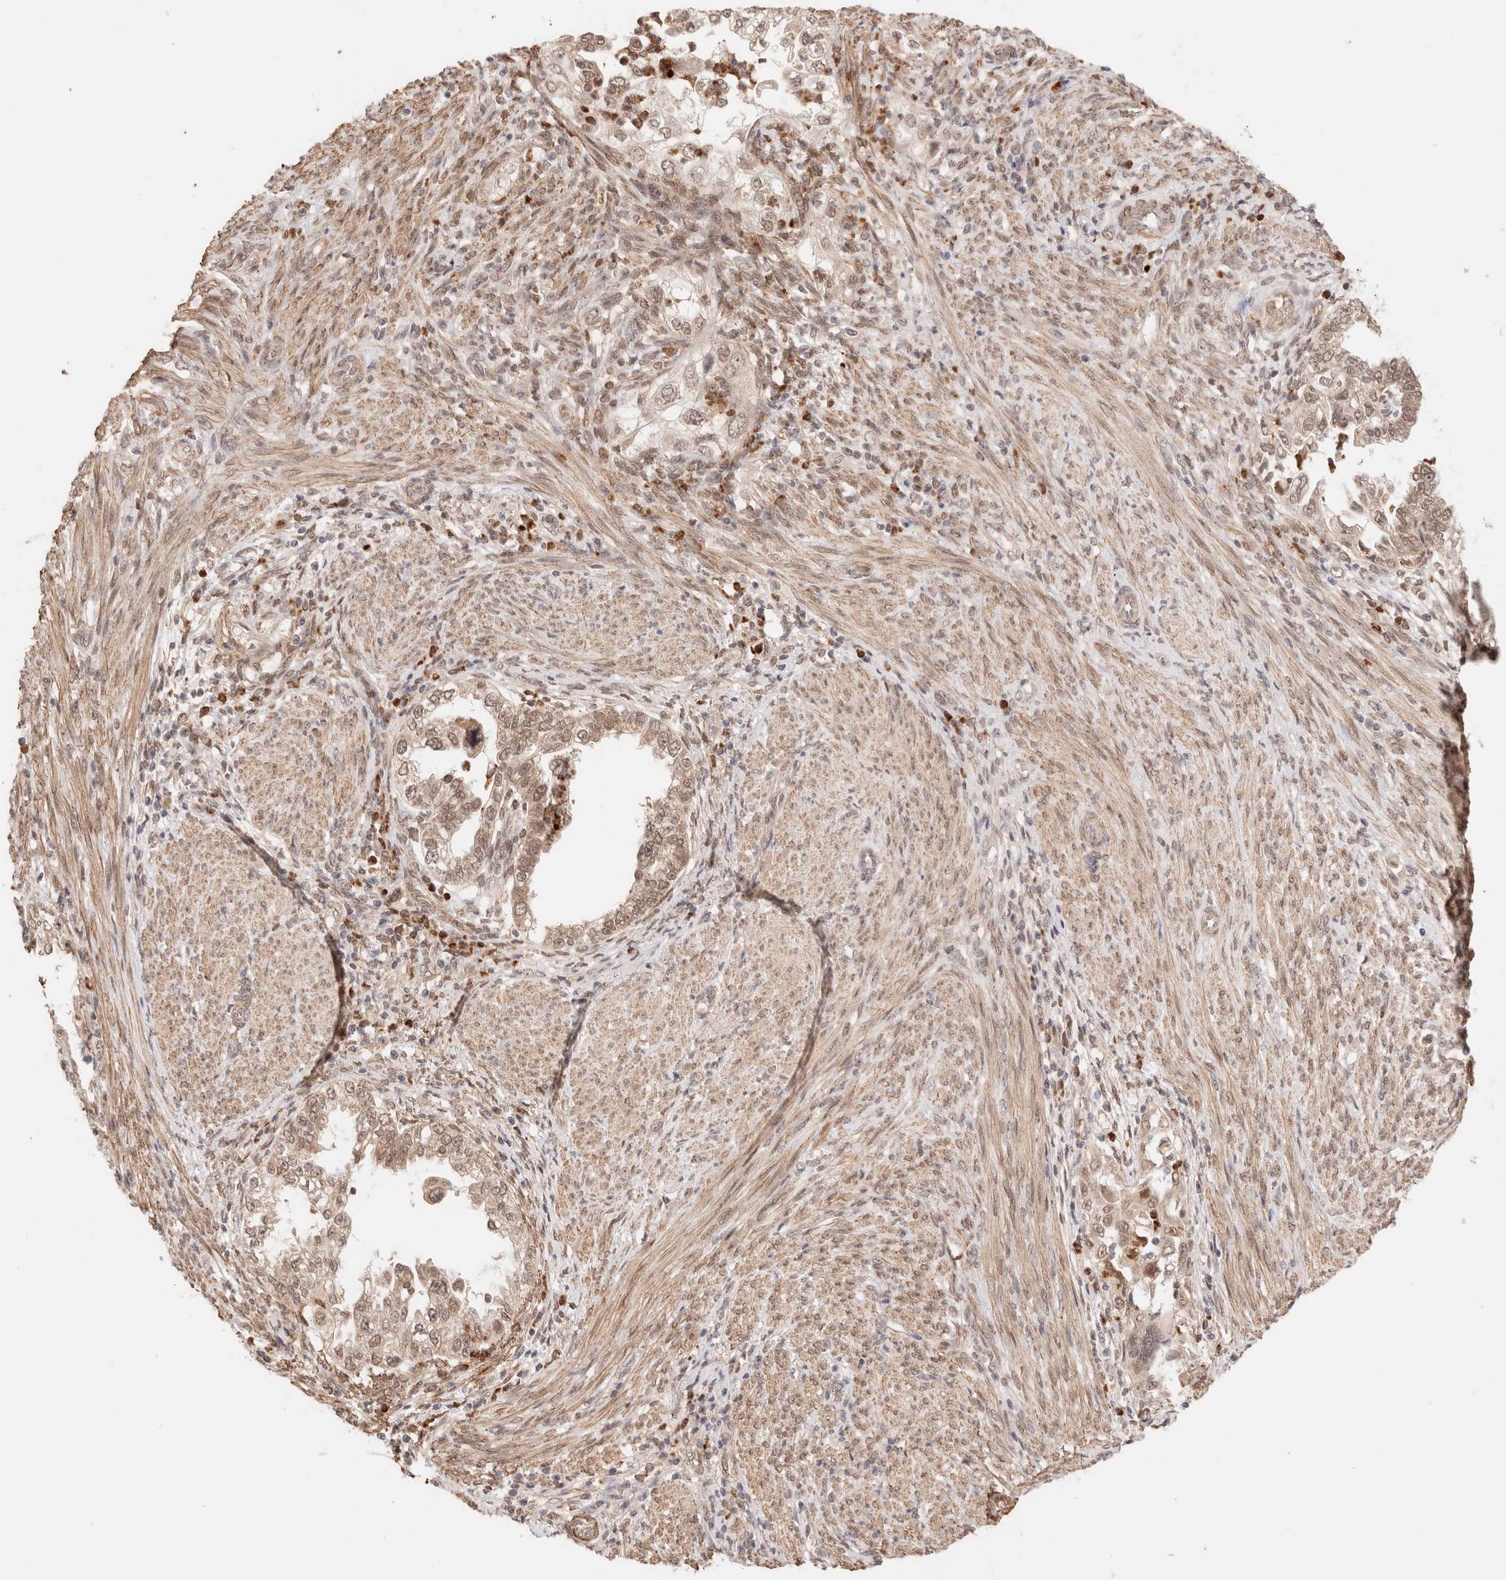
{"staining": {"intensity": "moderate", "quantity": ">75%", "location": "cytoplasmic/membranous,nuclear"}, "tissue": "endometrial cancer", "cell_type": "Tumor cells", "image_type": "cancer", "snomed": [{"axis": "morphology", "description": "Adenocarcinoma, NOS"}, {"axis": "topography", "description": "Endometrium"}], "caption": "Immunohistochemistry (DAB) staining of human endometrial adenocarcinoma reveals moderate cytoplasmic/membranous and nuclear protein staining in approximately >75% of tumor cells. The staining is performed using DAB (3,3'-diaminobenzidine) brown chromogen to label protein expression. The nuclei are counter-stained blue using hematoxylin.", "gene": "BRPF3", "patient": {"sex": "female", "age": 85}}